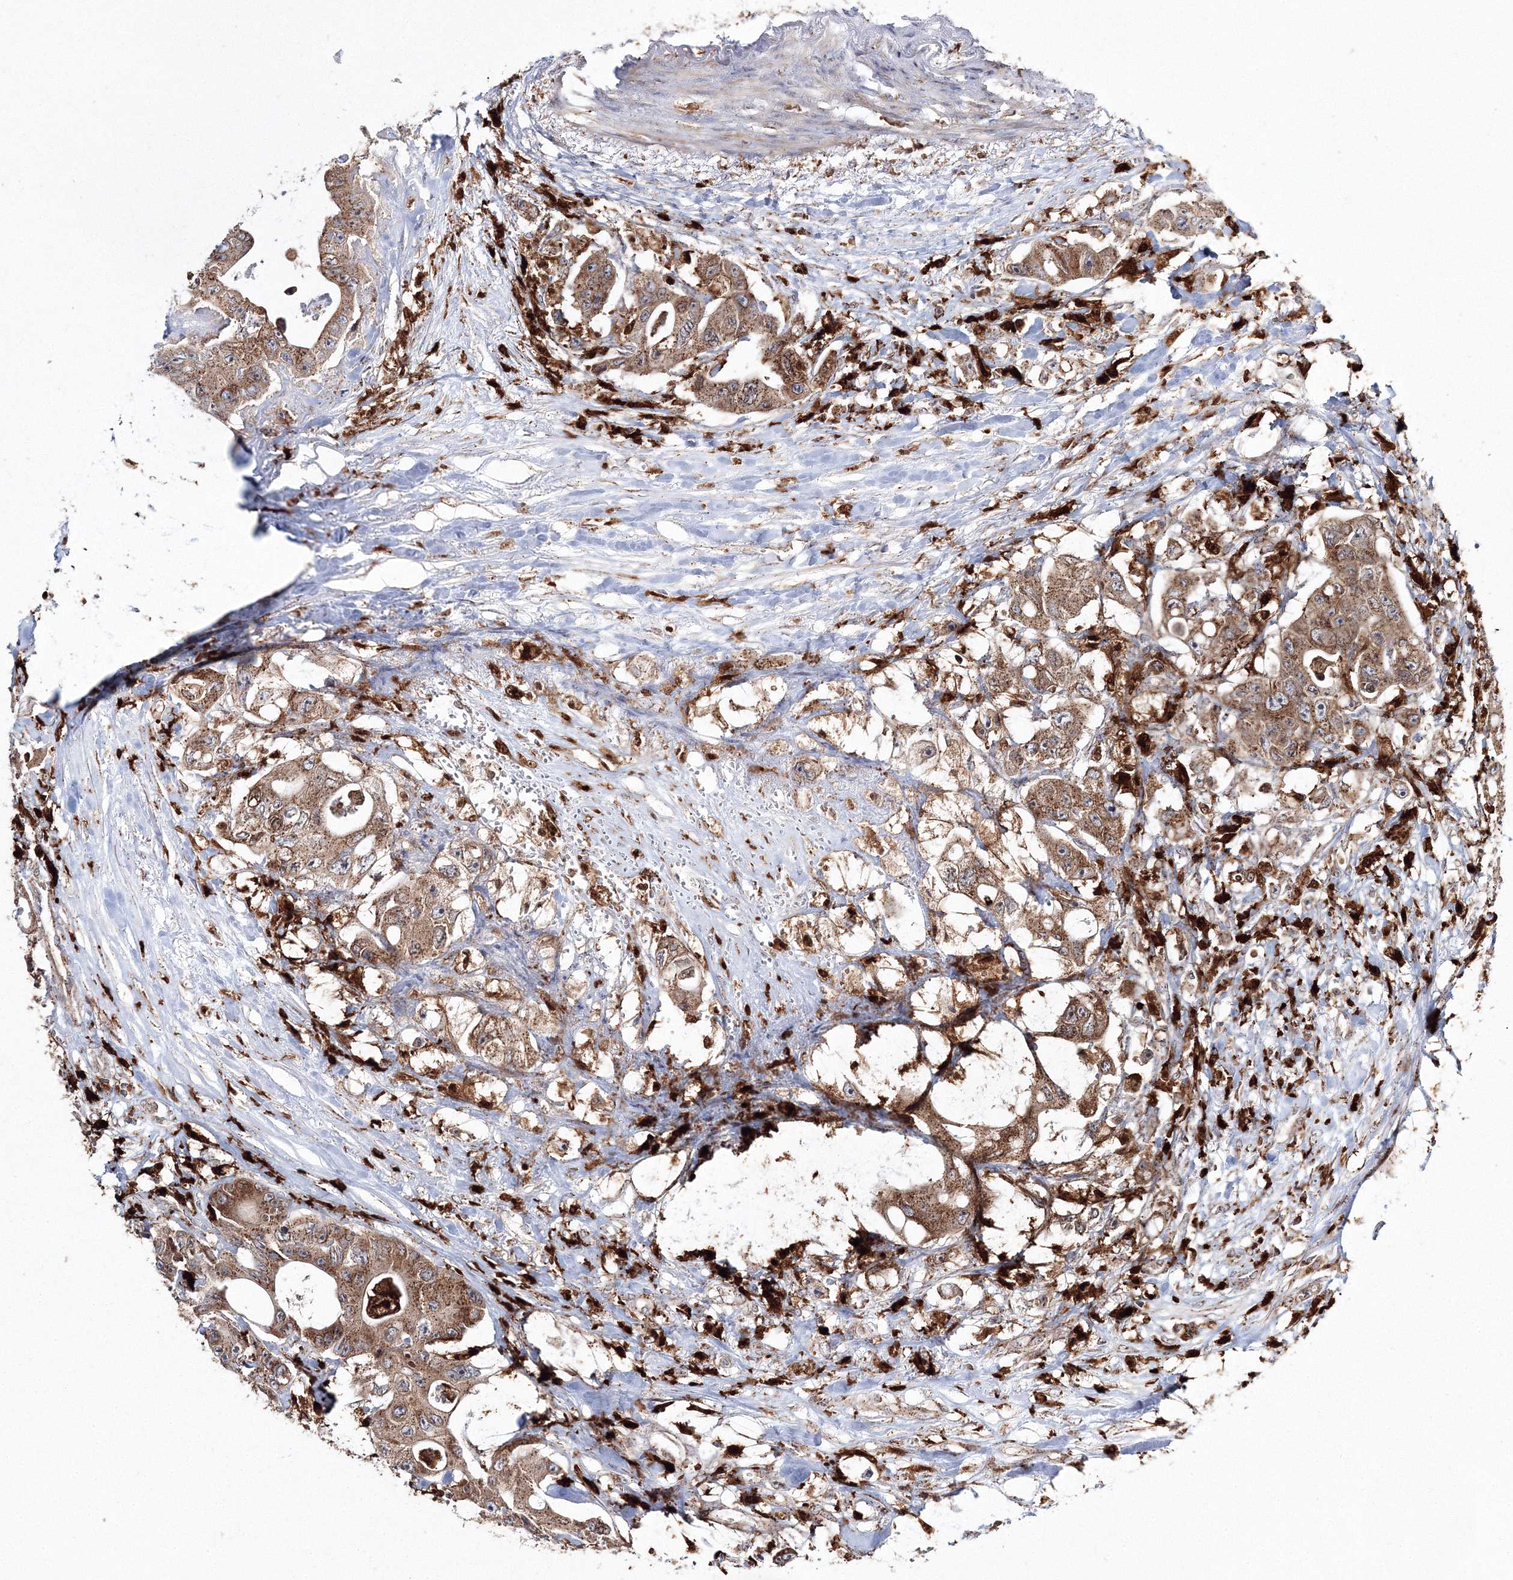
{"staining": {"intensity": "moderate", "quantity": ">75%", "location": "cytoplasmic/membranous"}, "tissue": "colorectal cancer", "cell_type": "Tumor cells", "image_type": "cancer", "snomed": [{"axis": "morphology", "description": "Adenocarcinoma, NOS"}, {"axis": "topography", "description": "Colon"}], "caption": "This micrograph exhibits immunohistochemistry (IHC) staining of colorectal cancer (adenocarcinoma), with medium moderate cytoplasmic/membranous positivity in about >75% of tumor cells.", "gene": "ARCN1", "patient": {"sex": "female", "age": 46}}